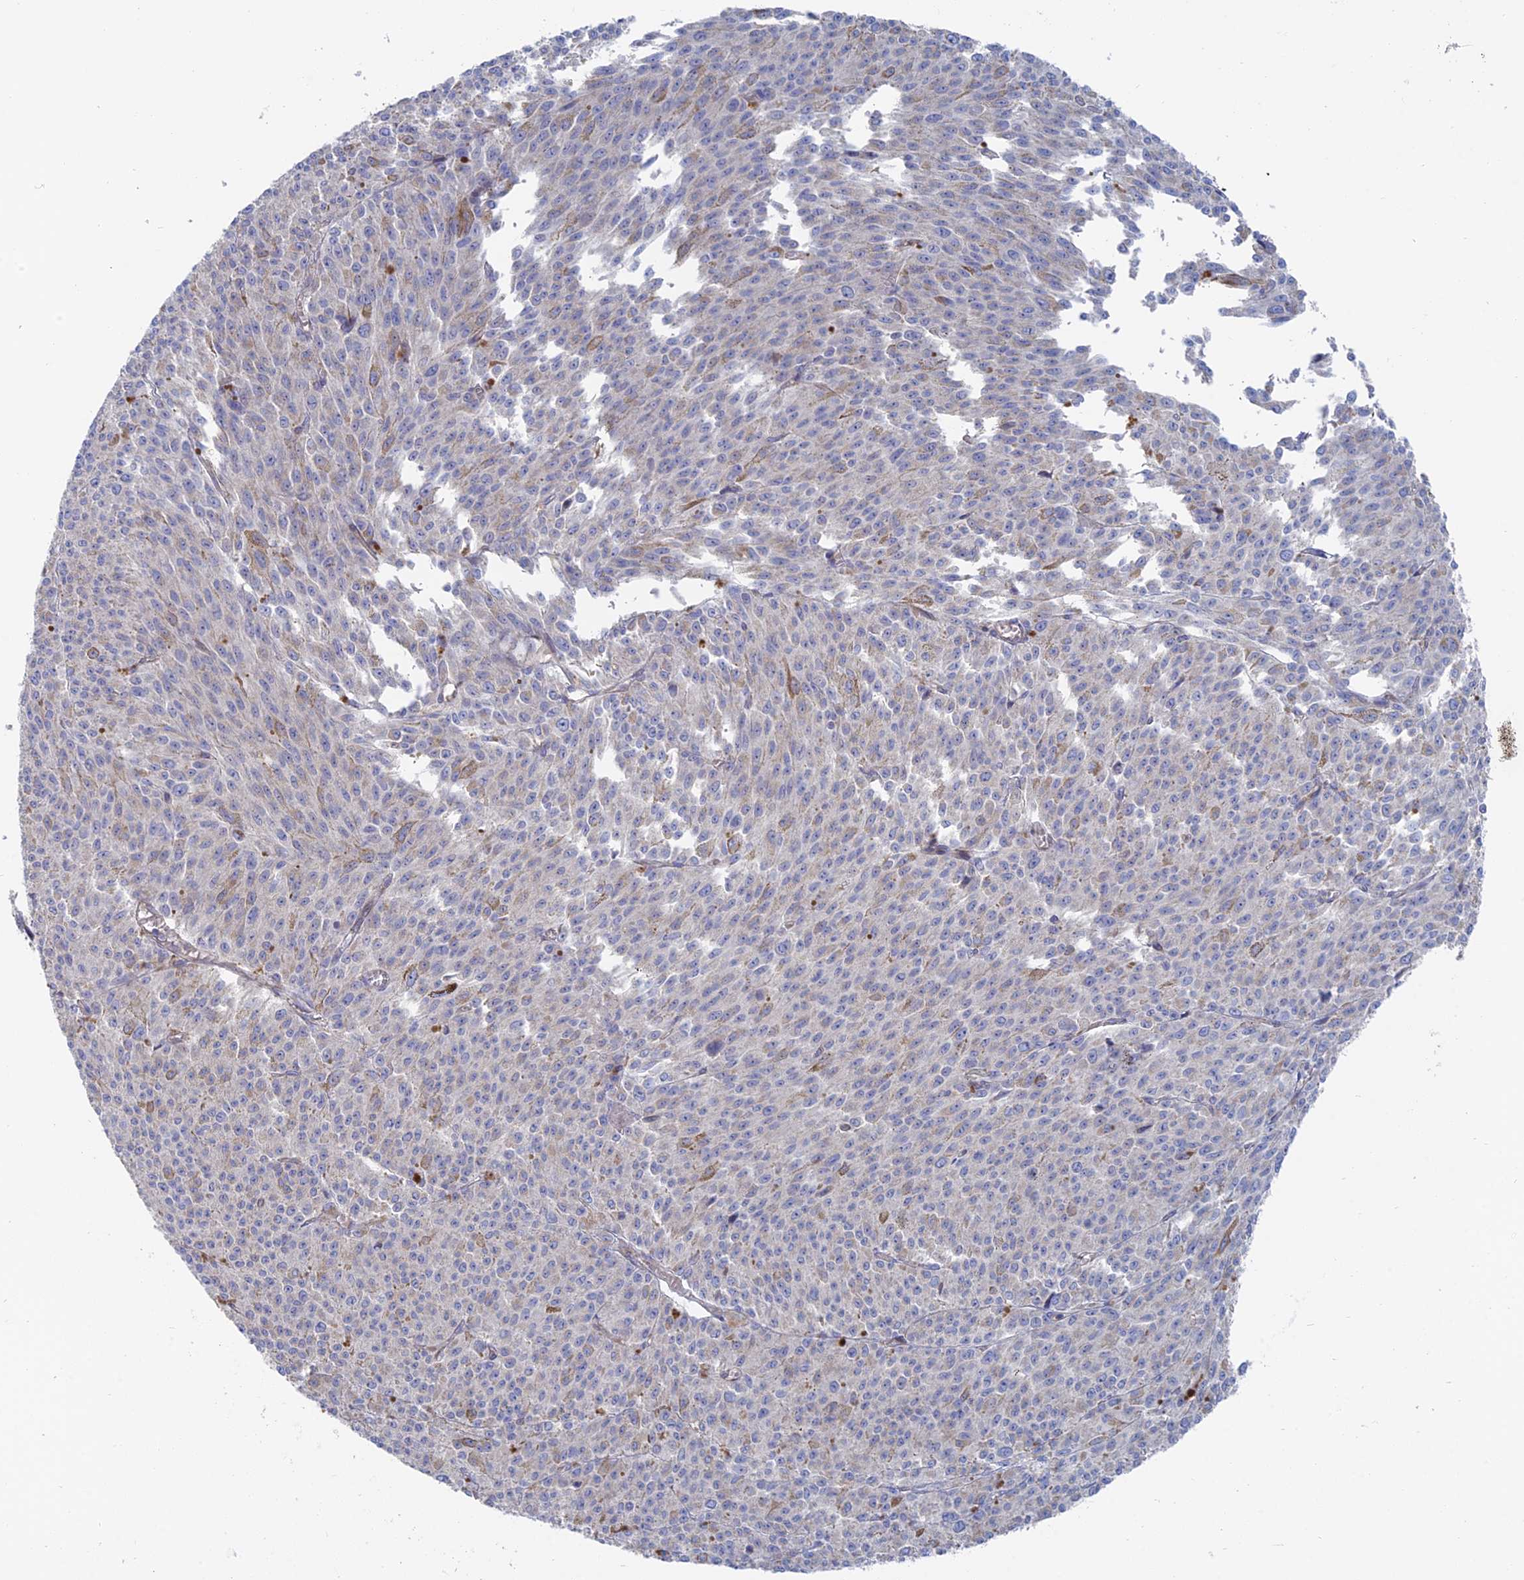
{"staining": {"intensity": "negative", "quantity": "none", "location": "none"}, "tissue": "melanoma", "cell_type": "Tumor cells", "image_type": "cancer", "snomed": [{"axis": "morphology", "description": "Malignant melanoma, NOS"}, {"axis": "topography", "description": "Skin"}], "caption": "Histopathology image shows no significant protein staining in tumor cells of melanoma. The staining is performed using DAB brown chromogen with nuclei counter-stained in using hematoxylin.", "gene": "TBC1D30", "patient": {"sex": "female", "age": 52}}